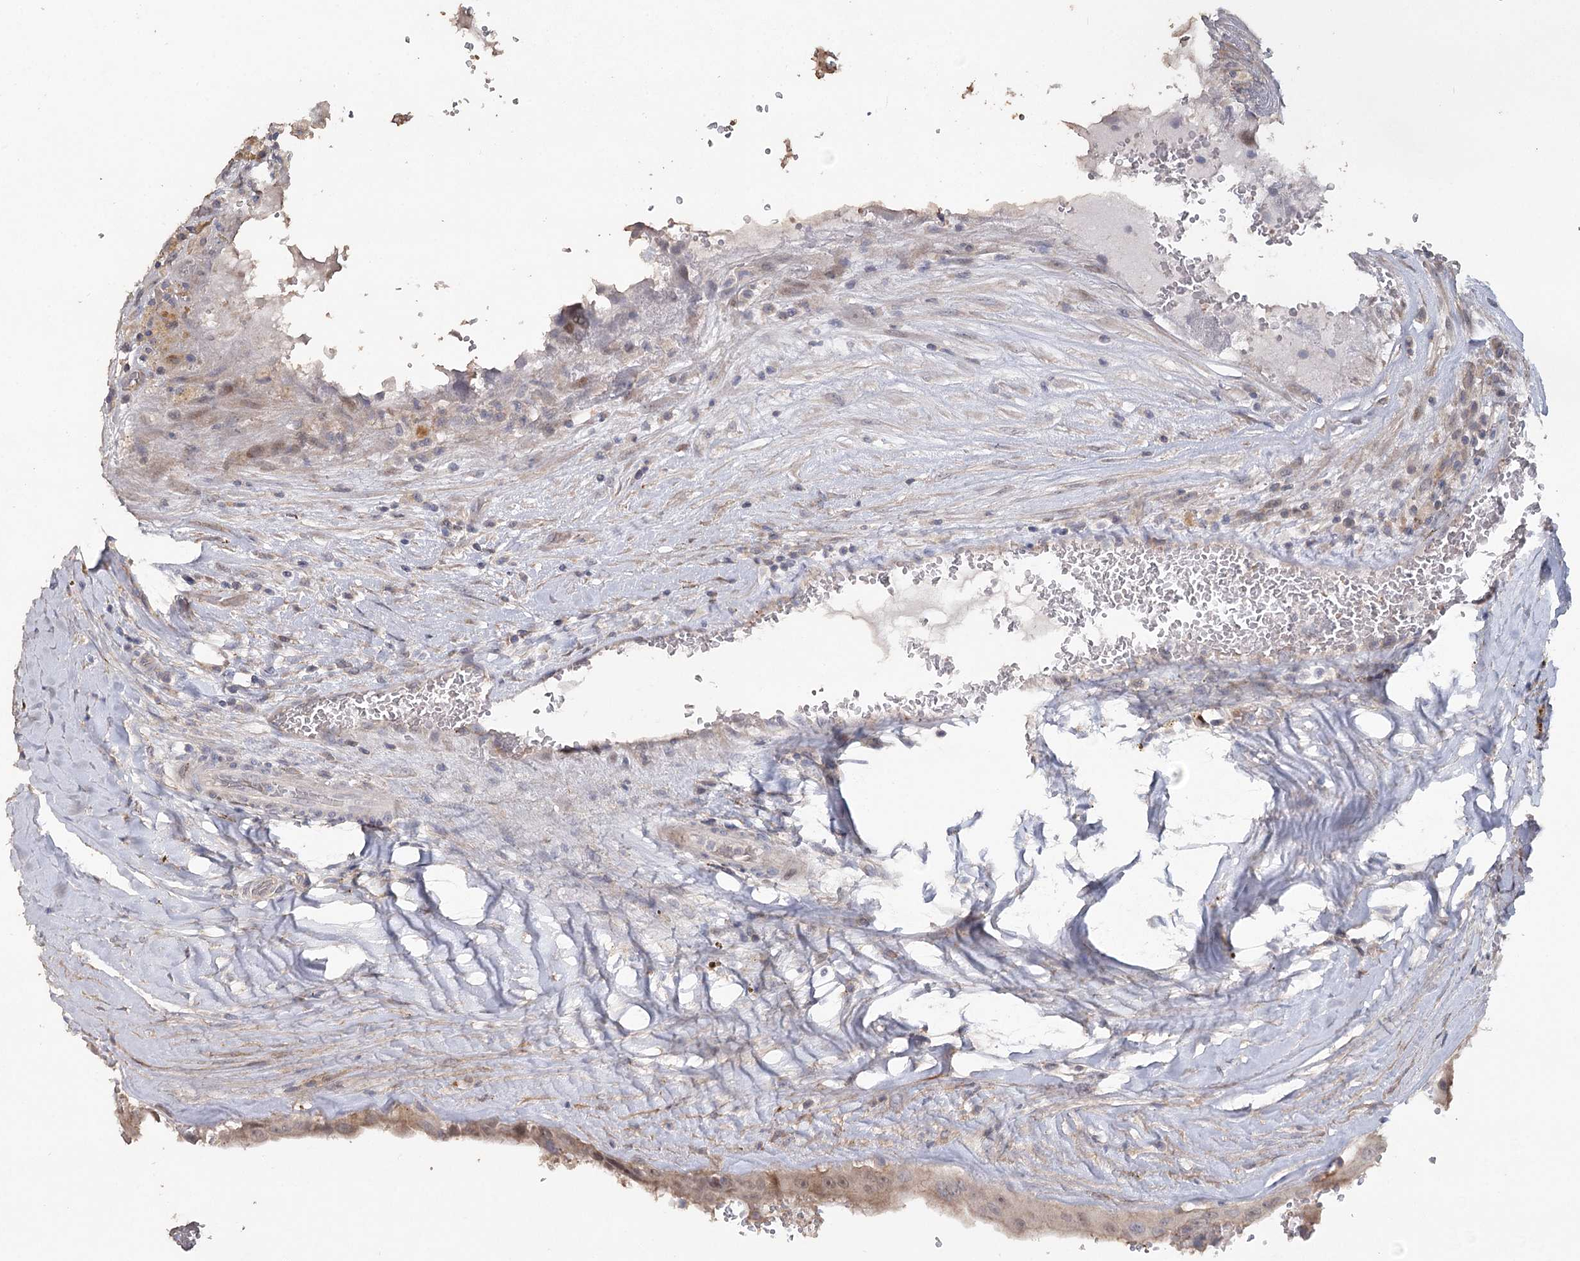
{"staining": {"intensity": "weak", "quantity": "<25%", "location": "cytoplasmic/membranous"}, "tissue": "thyroid cancer", "cell_type": "Tumor cells", "image_type": "cancer", "snomed": [{"axis": "morphology", "description": "Papillary adenocarcinoma, NOS"}, {"axis": "topography", "description": "Thyroid gland"}], "caption": "An image of human thyroid cancer (papillary adenocarcinoma) is negative for staining in tumor cells.", "gene": "MAP3K13", "patient": {"sex": "male", "age": 77}}